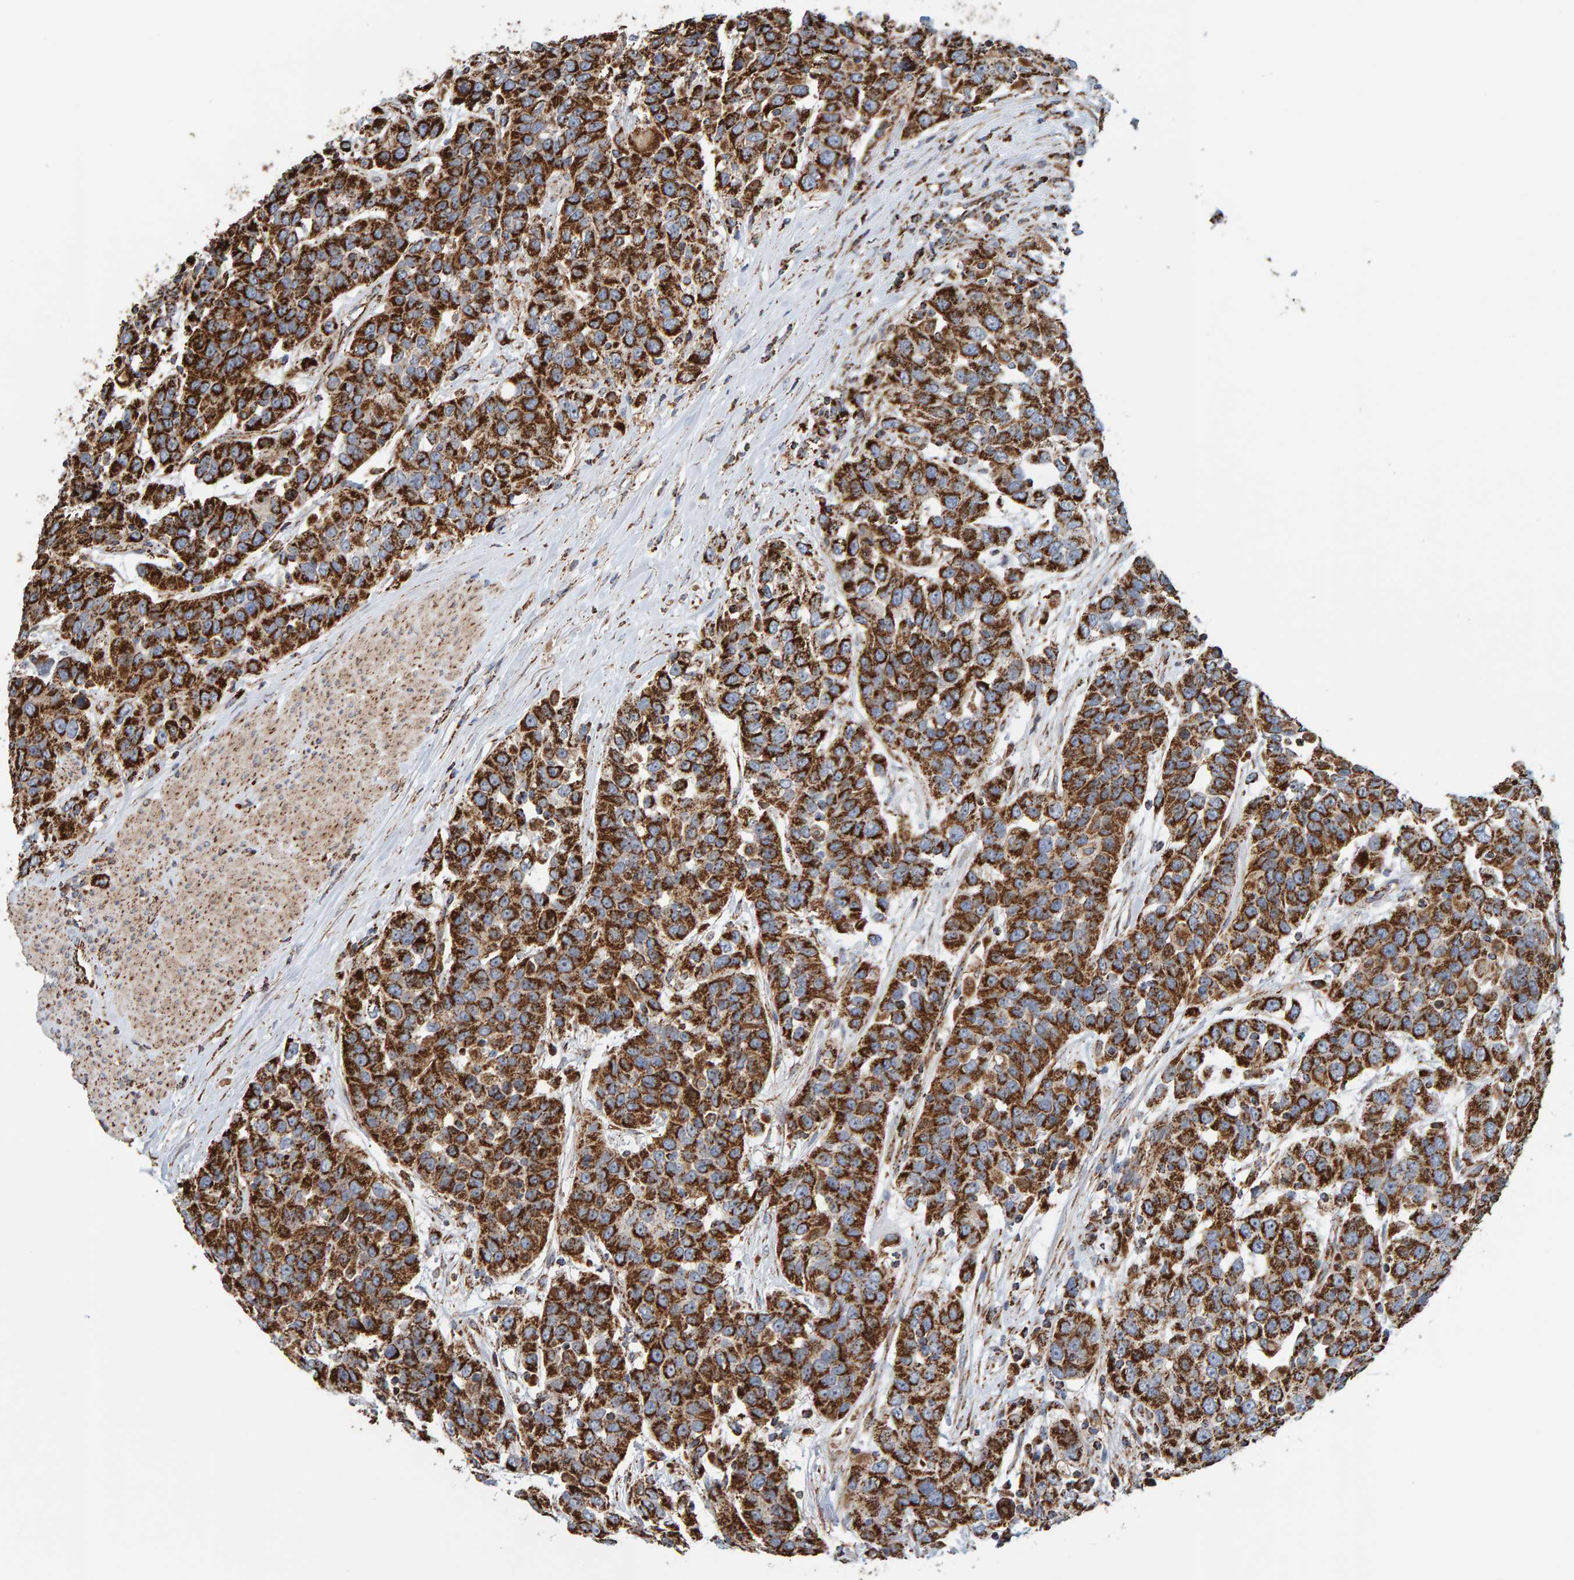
{"staining": {"intensity": "strong", "quantity": ">75%", "location": "cytoplasmic/membranous"}, "tissue": "urothelial cancer", "cell_type": "Tumor cells", "image_type": "cancer", "snomed": [{"axis": "morphology", "description": "Urothelial carcinoma, High grade"}, {"axis": "topography", "description": "Urinary bladder"}], "caption": "Immunohistochemistry (IHC) image of neoplastic tissue: human urothelial cancer stained using IHC exhibits high levels of strong protein expression localized specifically in the cytoplasmic/membranous of tumor cells, appearing as a cytoplasmic/membranous brown color.", "gene": "MRPL45", "patient": {"sex": "female", "age": 80}}